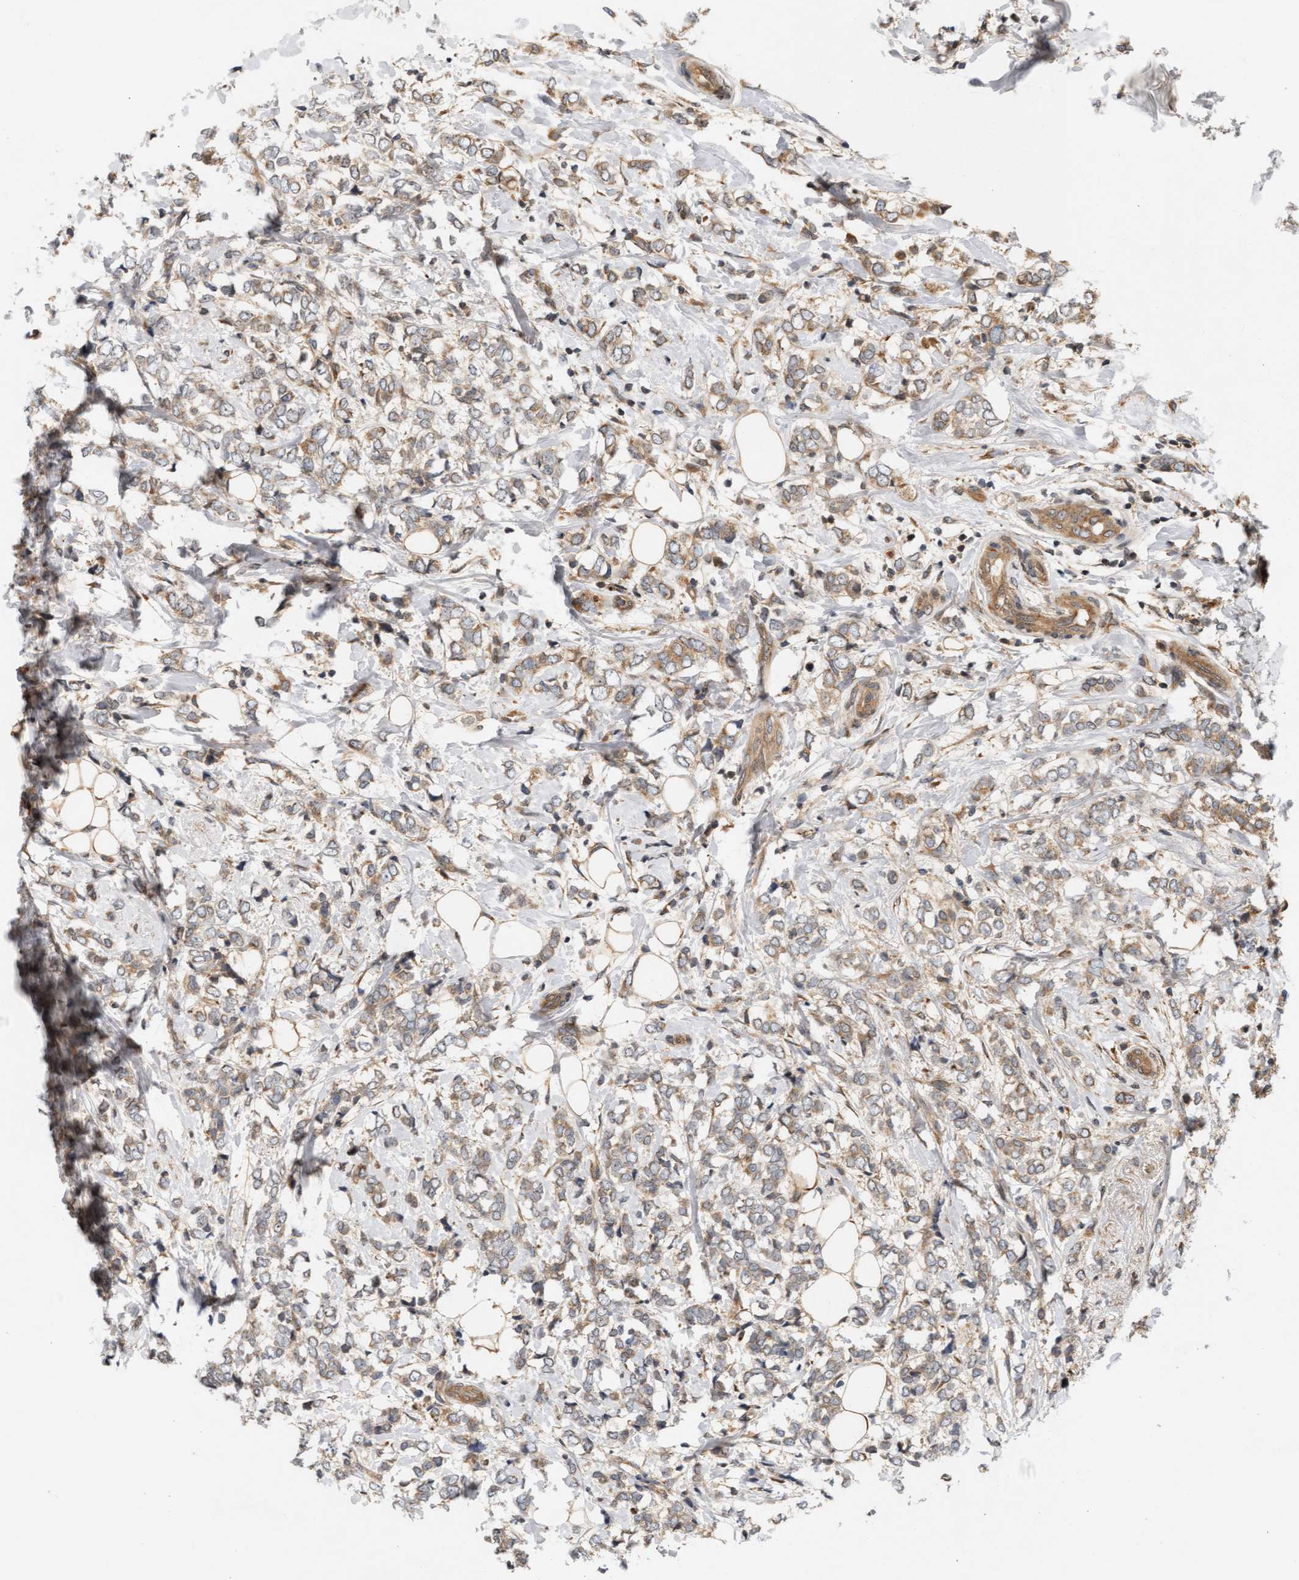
{"staining": {"intensity": "moderate", "quantity": ">75%", "location": "cytoplasmic/membranous"}, "tissue": "breast cancer", "cell_type": "Tumor cells", "image_type": "cancer", "snomed": [{"axis": "morphology", "description": "Normal tissue, NOS"}, {"axis": "morphology", "description": "Lobular carcinoma"}, {"axis": "topography", "description": "Breast"}], "caption": "Protein analysis of lobular carcinoma (breast) tissue shows moderate cytoplasmic/membranous expression in approximately >75% of tumor cells.", "gene": "BAHCC1", "patient": {"sex": "female", "age": 47}}